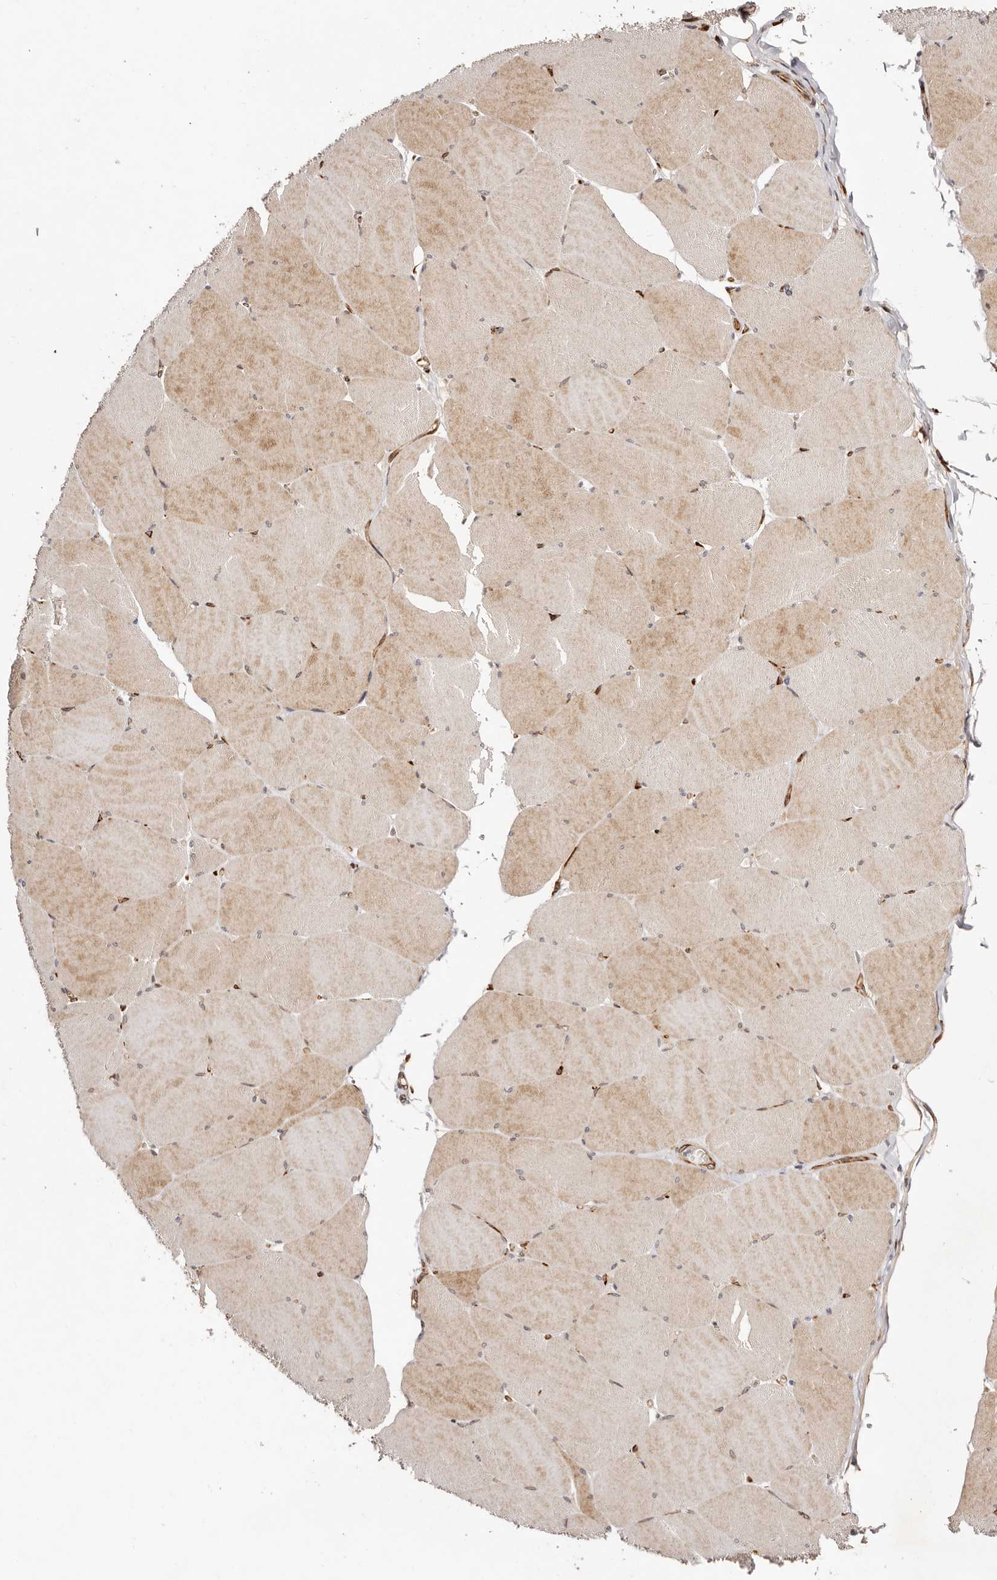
{"staining": {"intensity": "moderate", "quantity": "<25%", "location": "cytoplasmic/membranous"}, "tissue": "skeletal muscle", "cell_type": "Myocytes", "image_type": "normal", "snomed": [{"axis": "morphology", "description": "Normal tissue, NOS"}, {"axis": "topography", "description": "Skeletal muscle"}, {"axis": "topography", "description": "Head-Neck"}], "caption": "Unremarkable skeletal muscle shows moderate cytoplasmic/membranous expression in about <25% of myocytes, visualized by immunohistochemistry.", "gene": "BCL2L15", "patient": {"sex": "male", "age": 66}}